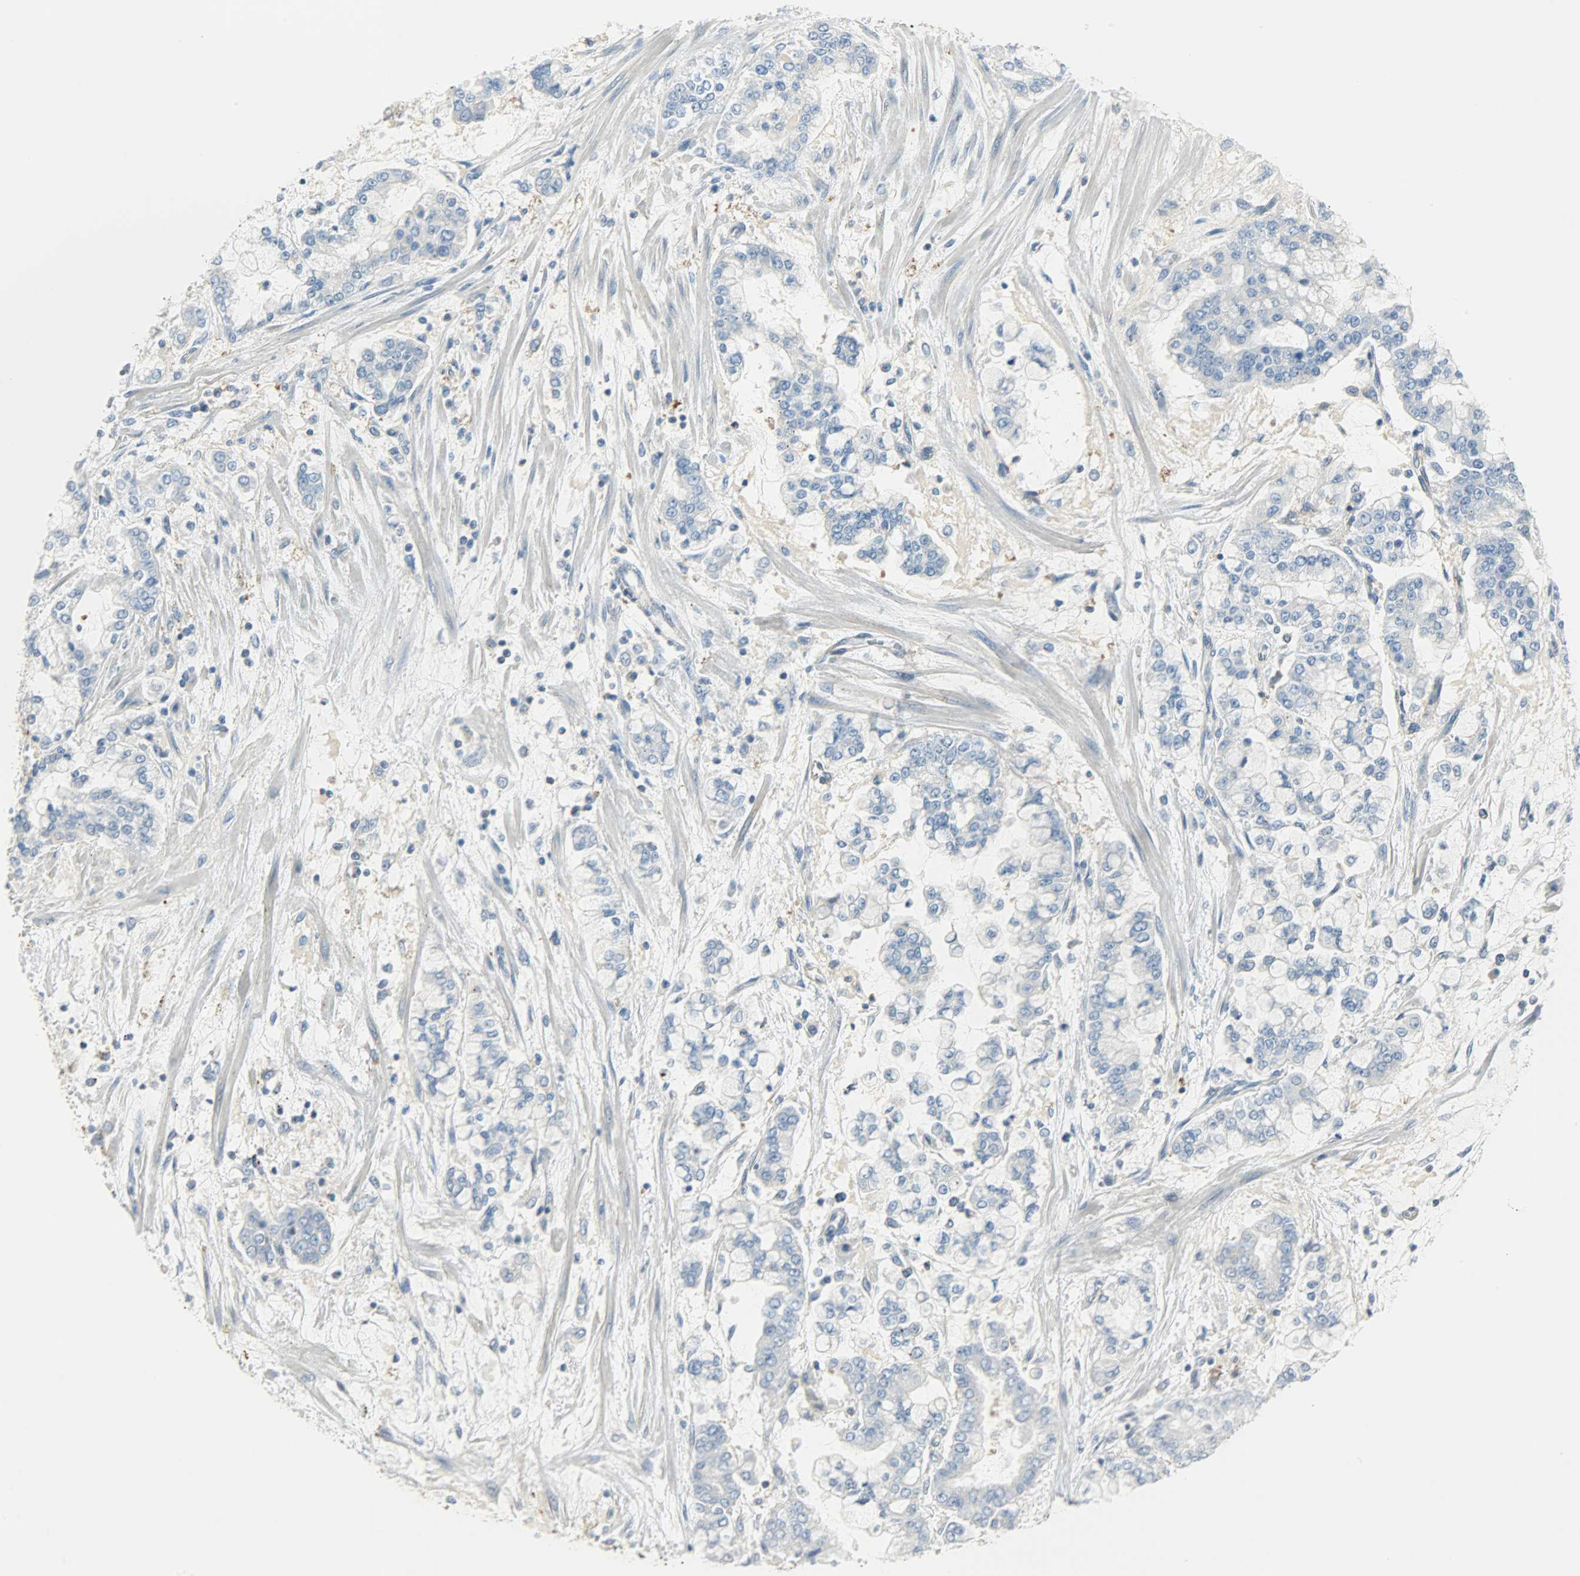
{"staining": {"intensity": "negative", "quantity": "none", "location": "none"}, "tissue": "stomach cancer", "cell_type": "Tumor cells", "image_type": "cancer", "snomed": [{"axis": "morphology", "description": "Normal tissue, NOS"}, {"axis": "morphology", "description": "Adenocarcinoma, NOS"}, {"axis": "topography", "description": "Stomach, upper"}, {"axis": "topography", "description": "Stomach"}], "caption": "Tumor cells are negative for brown protein staining in stomach cancer (adenocarcinoma). The staining is performed using DAB (3,3'-diaminobenzidine) brown chromogen with nuclei counter-stained in using hematoxylin.", "gene": "TSC22D2", "patient": {"sex": "male", "age": 76}}